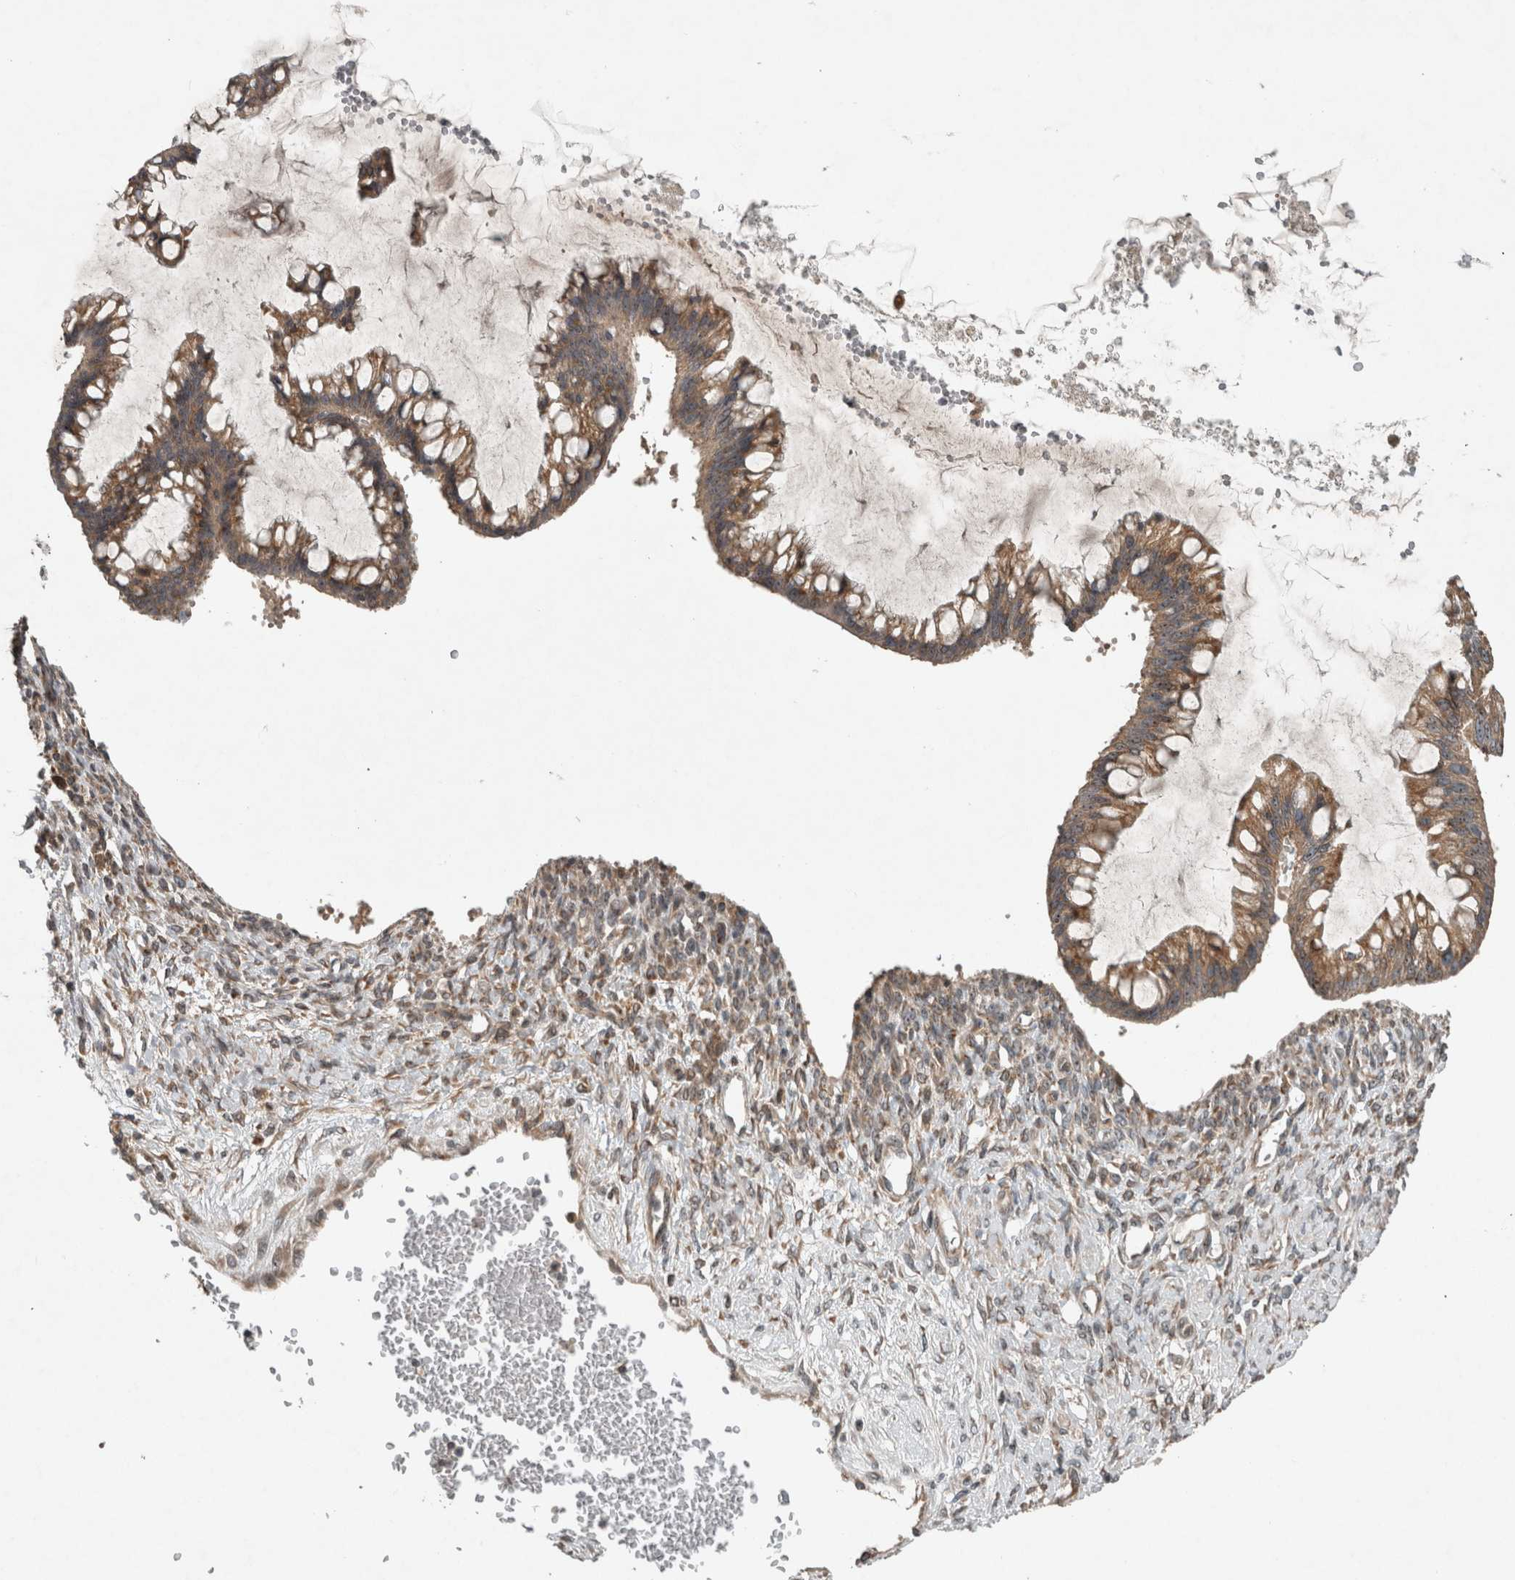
{"staining": {"intensity": "moderate", "quantity": ">75%", "location": "cytoplasmic/membranous"}, "tissue": "ovarian cancer", "cell_type": "Tumor cells", "image_type": "cancer", "snomed": [{"axis": "morphology", "description": "Cystadenocarcinoma, mucinous, NOS"}, {"axis": "topography", "description": "Ovary"}], "caption": "Ovarian cancer (mucinous cystadenocarcinoma) tissue exhibits moderate cytoplasmic/membranous expression in about >75% of tumor cells, visualized by immunohistochemistry.", "gene": "GPR137B", "patient": {"sex": "female", "age": 73}}